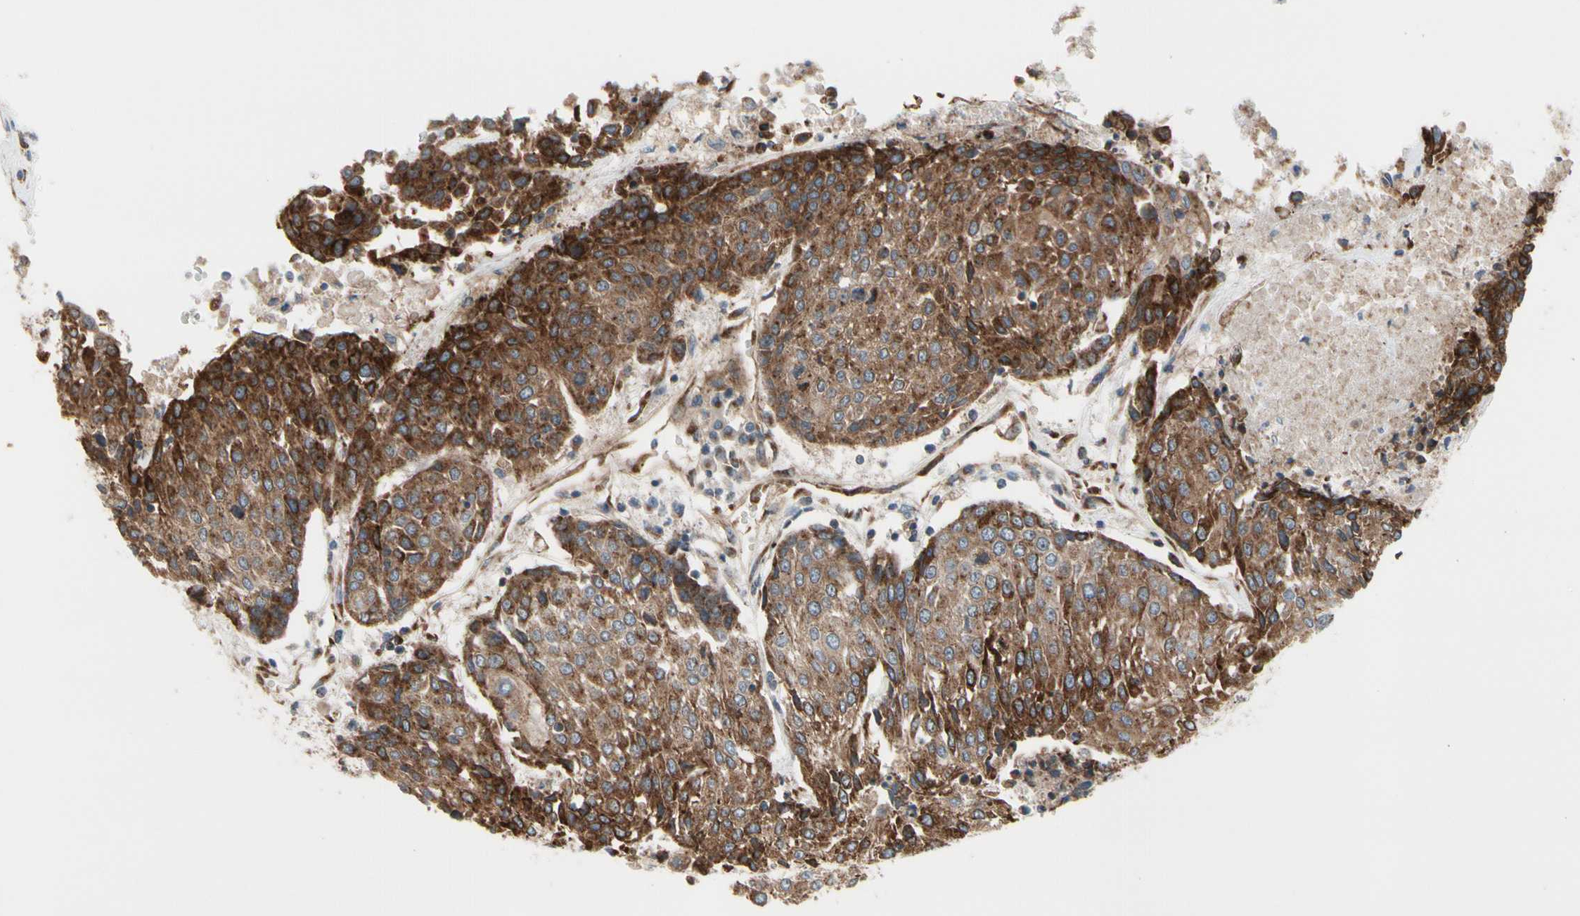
{"staining": {"intensity": "strong", "quantity": ">75%", "location": "cytoplasmic/membranous"}, "tissue": "urothelial cancer", "cell_type": "Tumor cells", "image_type": "cancer", "snomed": [{"axis": "morphology", "description": "Urothelial carcinoma, High grade"}, {"axis": "topography", "description": "Urinary bladder"}], "caption": "Brown immunohistochemical staining in human urothelial cancer reveals strong cytoplasmic/membranous expression in approximately >75% of tumor cells.", "gene": "SLC39A9", "patient": {"sex": "female", "age": 85}}